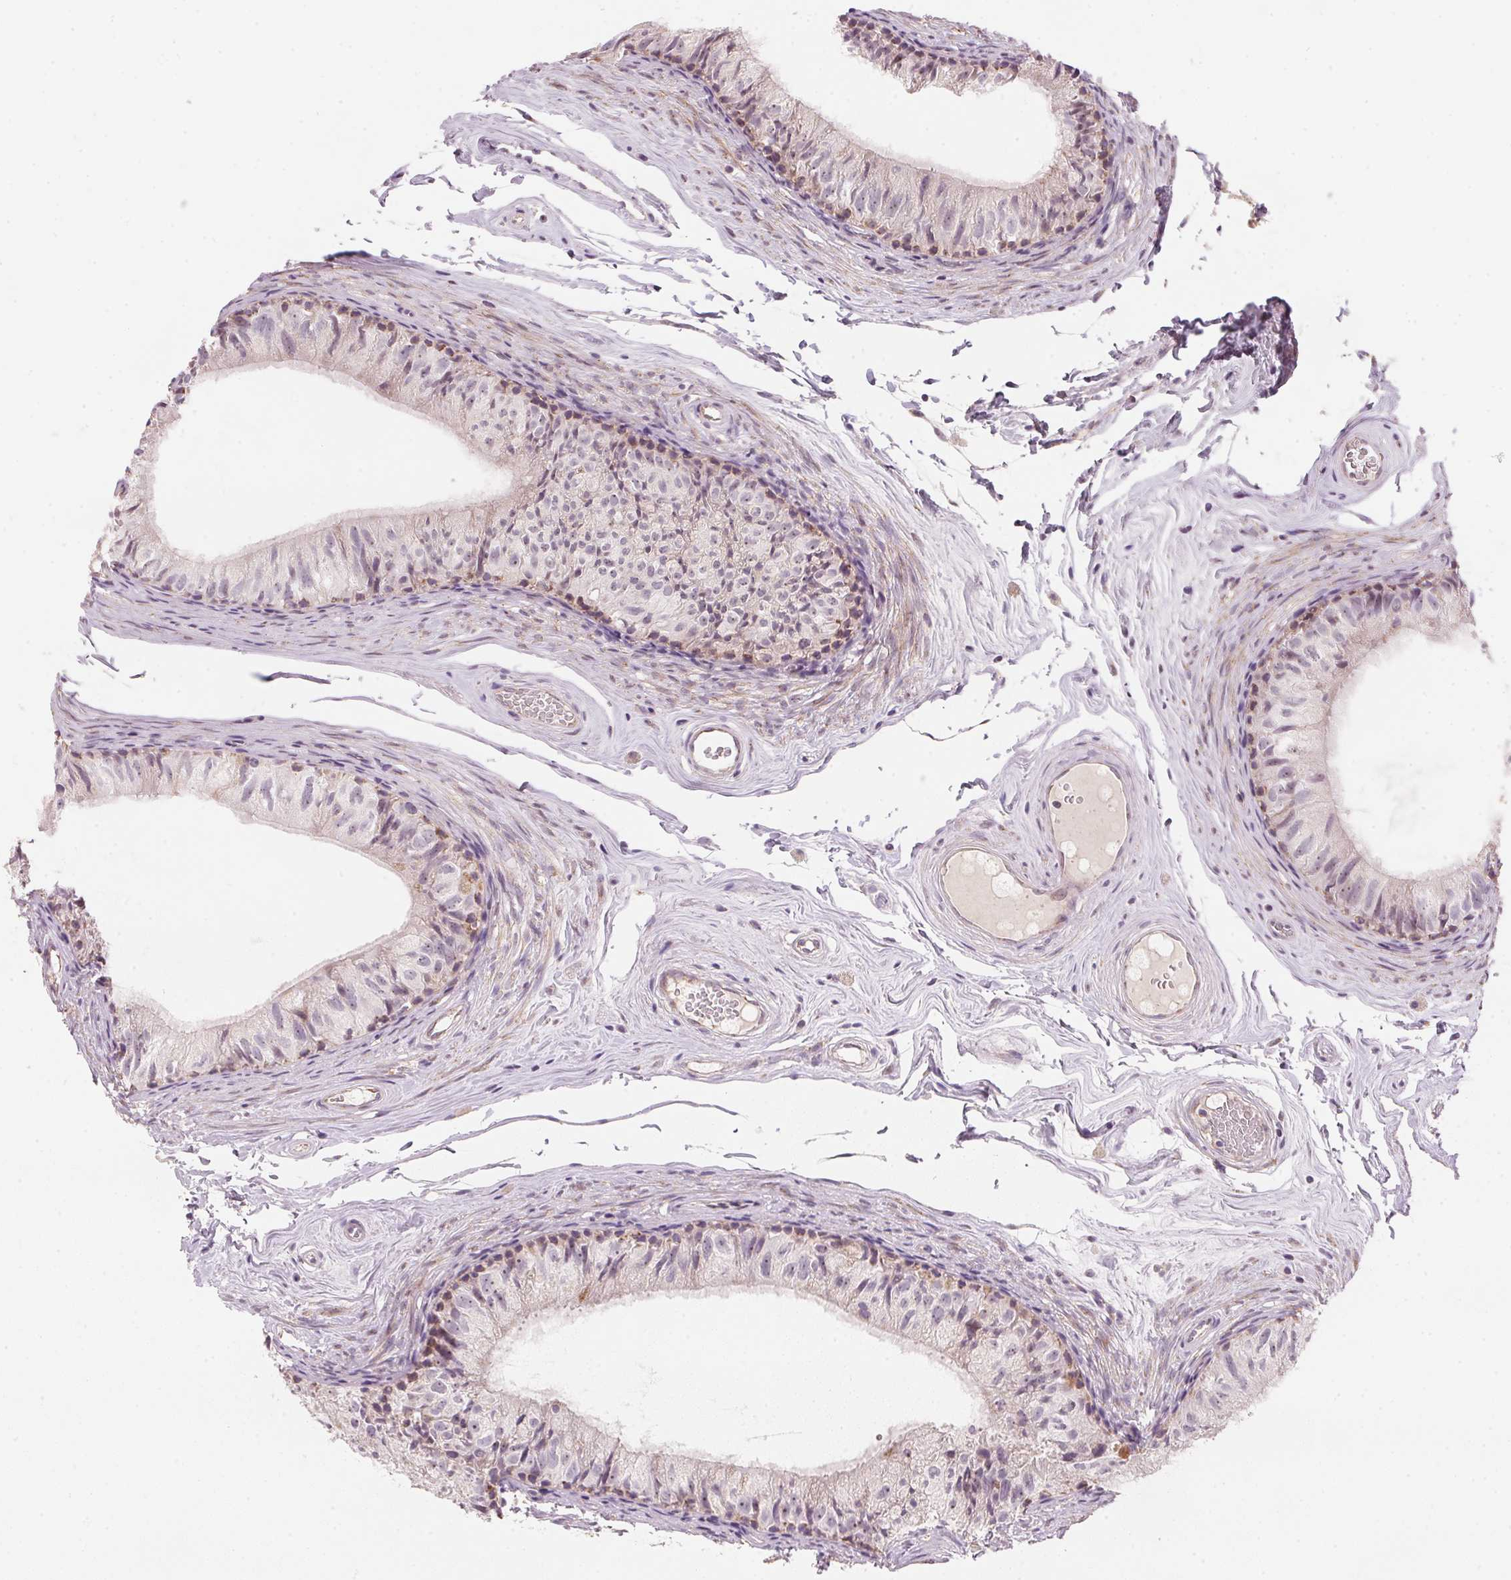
{"staining": {"intensity": "weak", "quantity": "25%-75%", "location": "cytoplasmic/membranous"}, "tissue": "epididymis", "cell_type": "Glandular cells", "image_type": "normal", "snomed": [{"axis": "morphology", "description": "Normal tissue, NOS"}, {"axis": "topography", "description": "Epididymis"}], "caption": "Immunohistochemistry (IHC) (DAB (3,3'-diaminobenzidine)) staining of unremarkable human epididymis shows weak cytoplasmic/membranous protein expression in about 25%-75% of glandular cells.", "gene": "COQ7", "patient": {"sex": "male", "age": 45}}